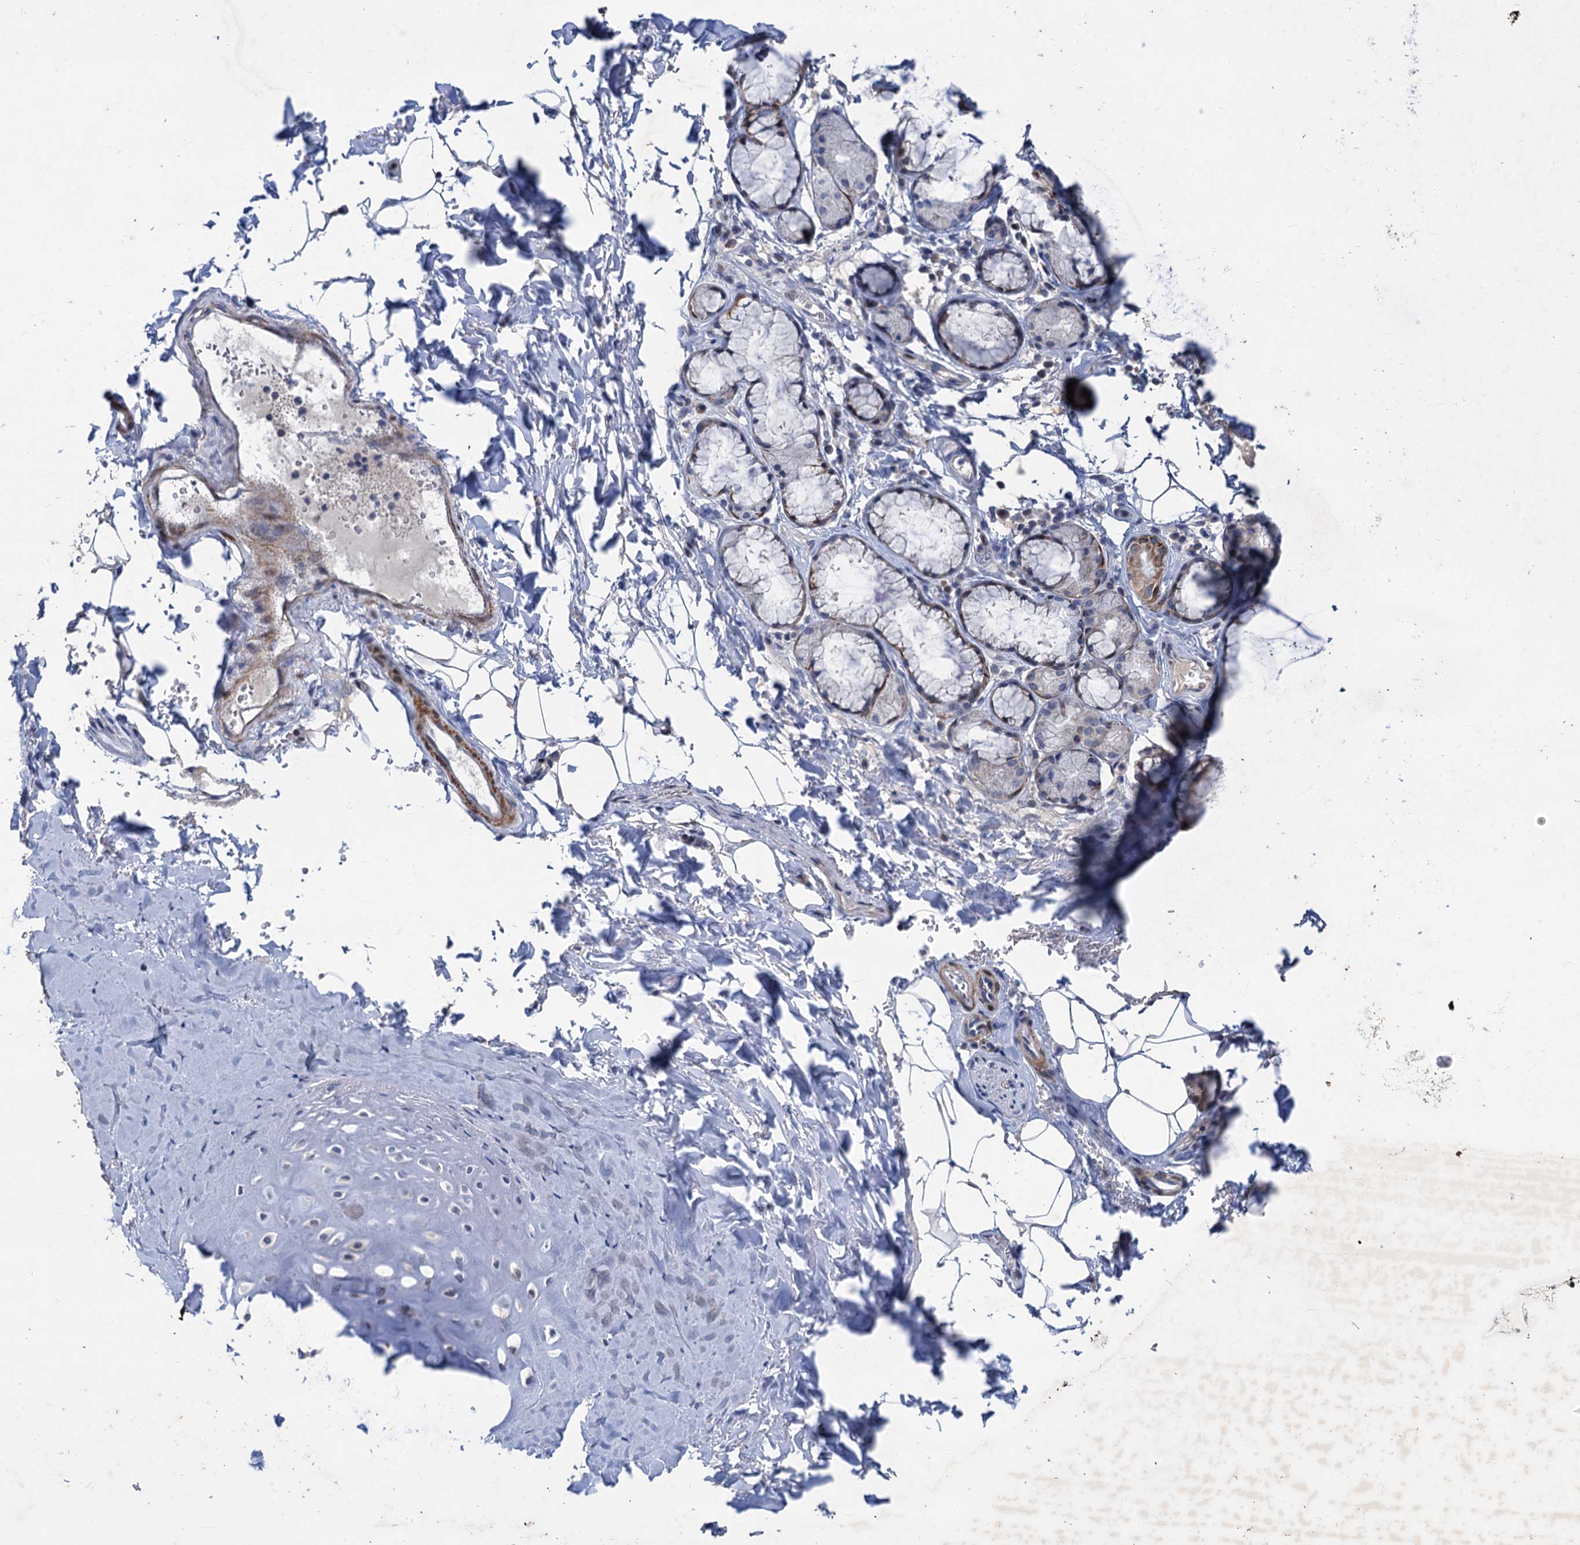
{"staining": {"intensity": "negative", "quantity": "none", "location": "none"}, "tissue": "adipose tissue", "cell_type": "Adipocytes", "image_type": "normal", "snomed": [{"axis": "morphology", "description": "Normal tissue, NOS"}, {"axis": "topography", "description": "Cartilage tissue"}], "caption": "This is a micrograph of immunohistochemistry (IHC) staining of normal adipose tissue, which shows no staining in adipocytes. Brightfield microscopy of IHC stained with DAB (brown) and hematoxylin (blue), captured at high magnification.", "gene": "ESYT3", "patient": {"sex": "female", "age": 63}}